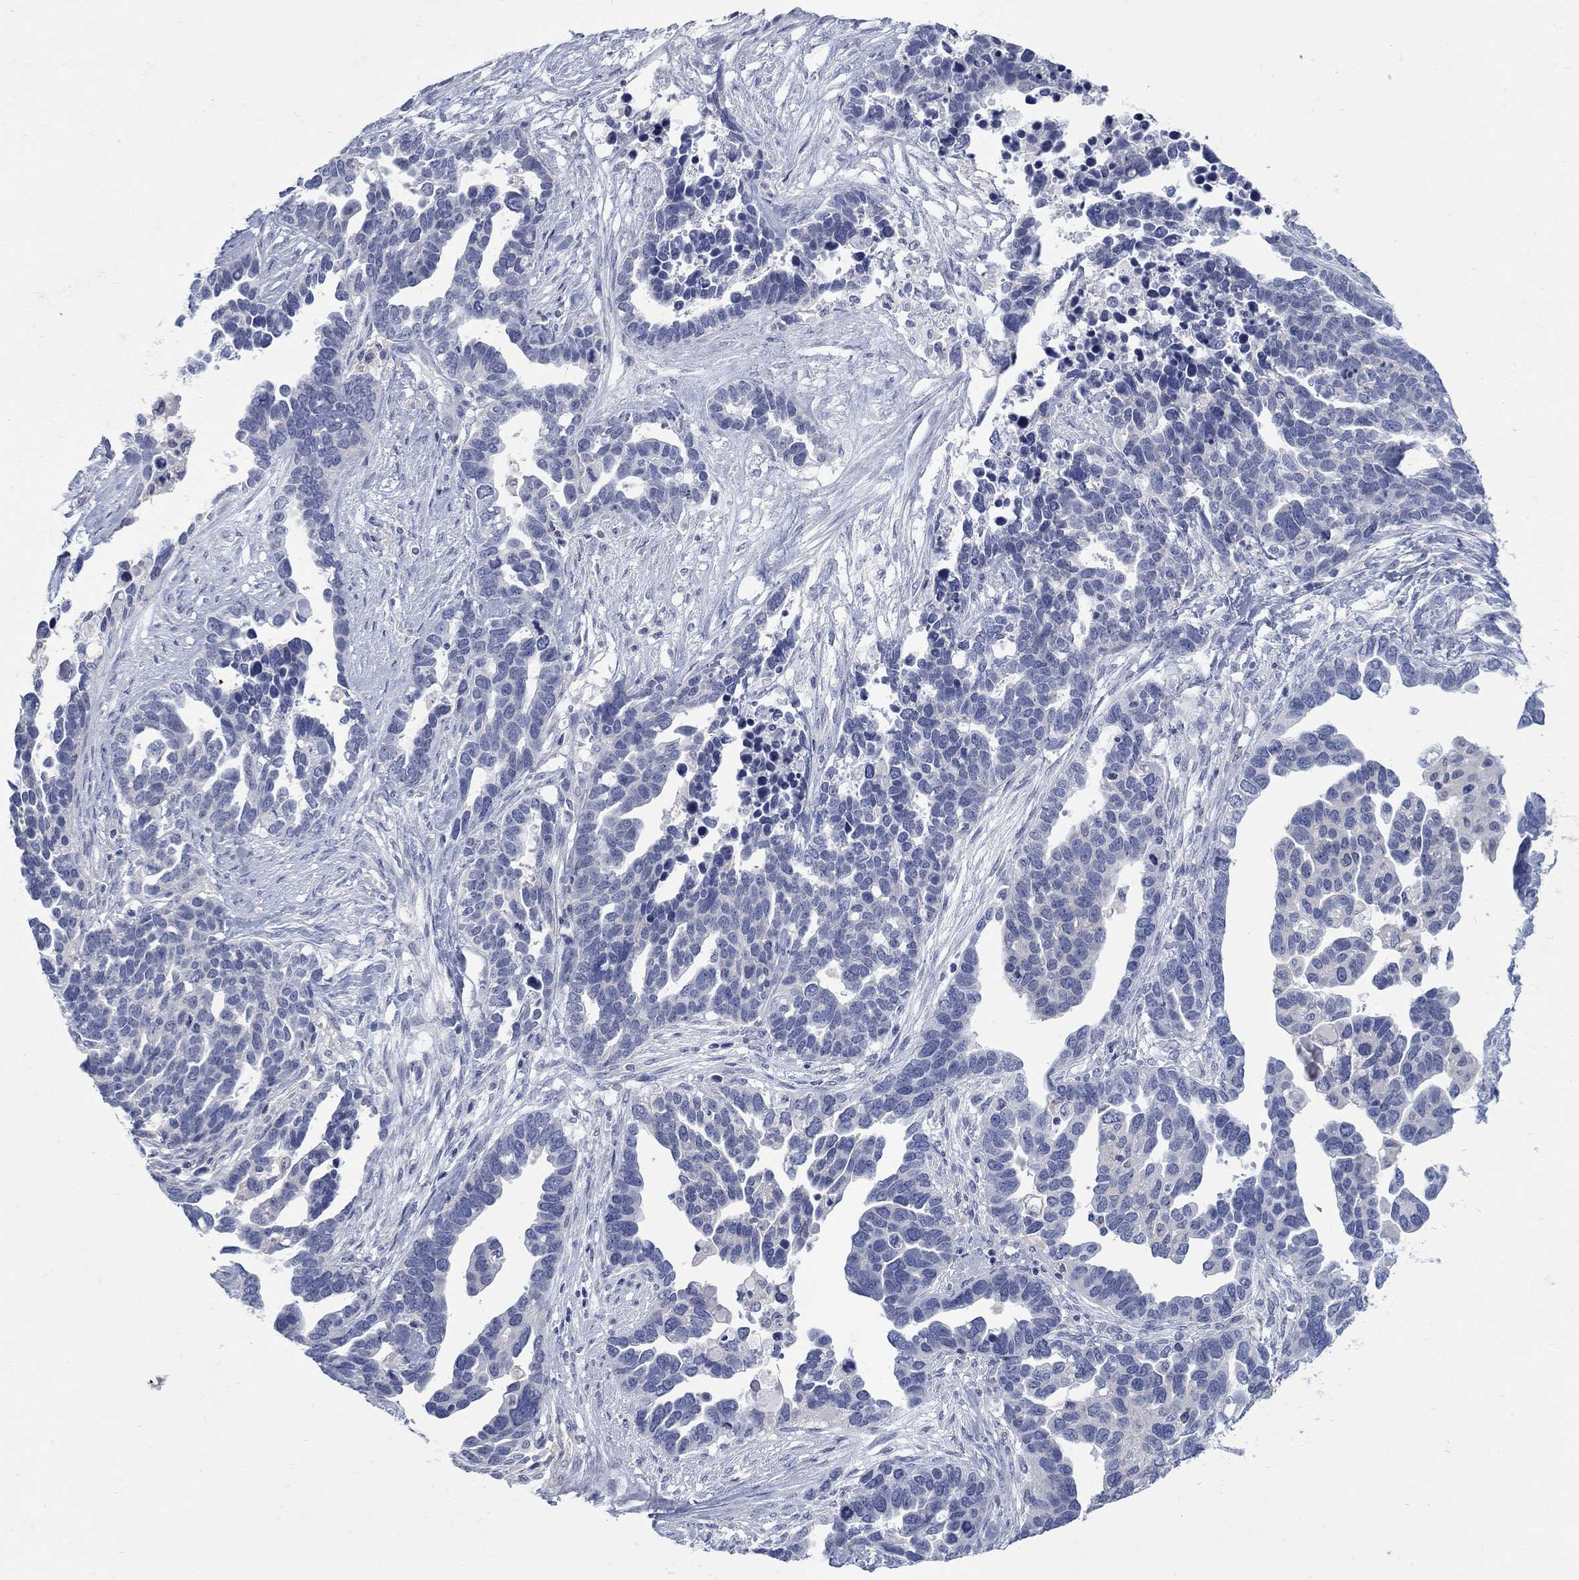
{"staining": {"intensity": "negative", "quantity": "none", "location": "none"}, "tissue": "ovarian cancer", "cell_type": "Tumor cells", "image_type": "cancer", "snomed": [{"axis": "morphology", "description": "Cystadenocarcinoma, serous, NOS"}, {"axis": "topography", "description": "Ovary"}], "caption": "Immunohistochemistry of human ovarian cancer (serous cystadenocarcinoma) exhibits no expression in tumor cells. (DAB immunohistochemistry visualized using brightfield microscopy, high magnification).", "gene": "RFTN2", "patient": {"sex": "female", "age": 54}}